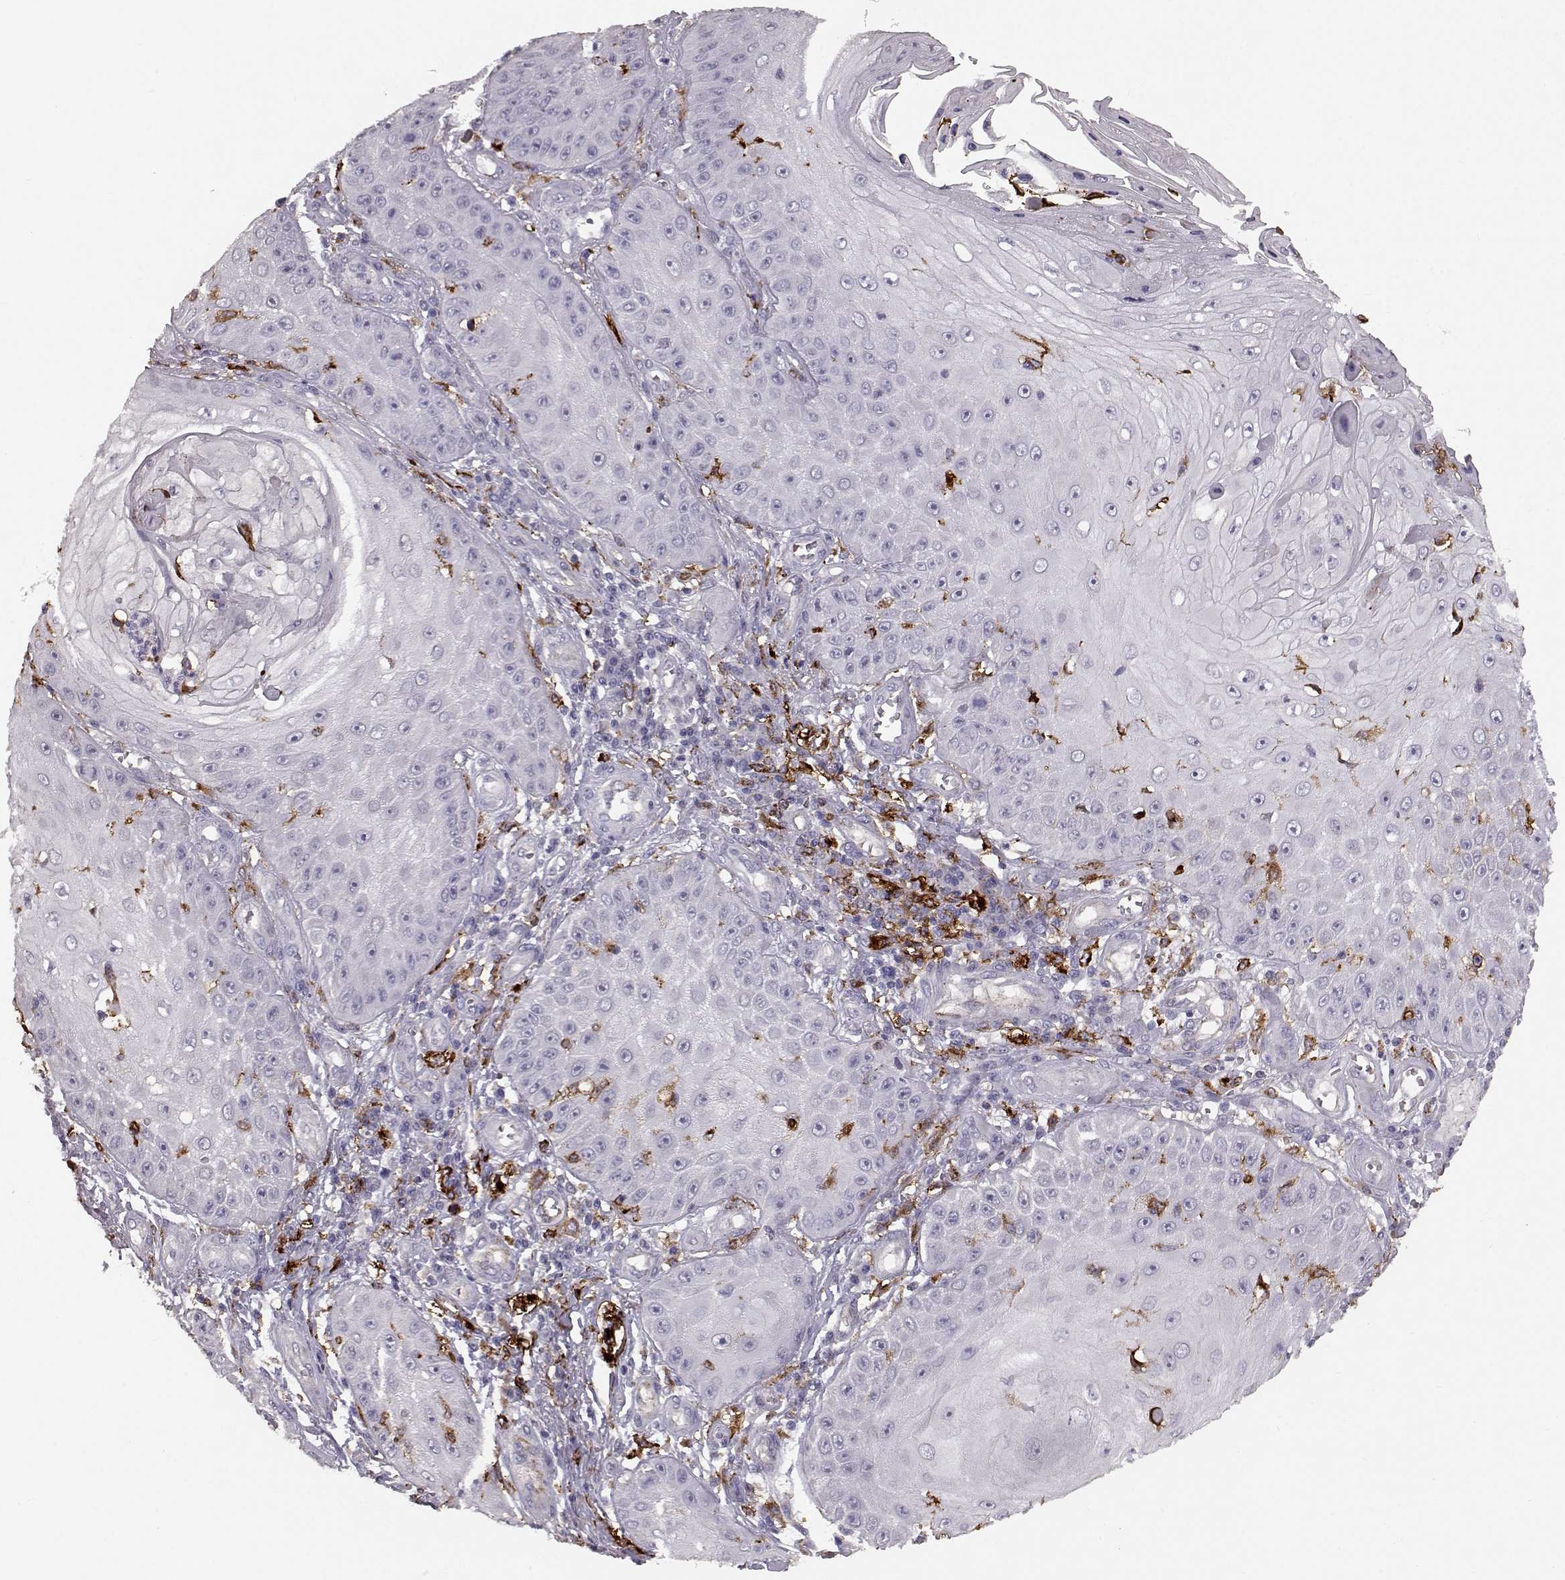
{"staining": {"intensity": "negative", "quantity": "none", "location": "none"}, "tissue": "skin cancer", "cell_type": "Tumor cells", "image_type": "cancer", "snomed": [{"axis": "morphology", "description": "Squamous cell carcinoma, NOS"}, {"axis": "topography", "description": "Skin"}], "caption": "An immunohistochemistry photomicrograph of skin cancer is shown. There is no staining in tumor cells of skin cancer.", "gene": "CCNF", "patient": {"sex": "male", "age": 70}}